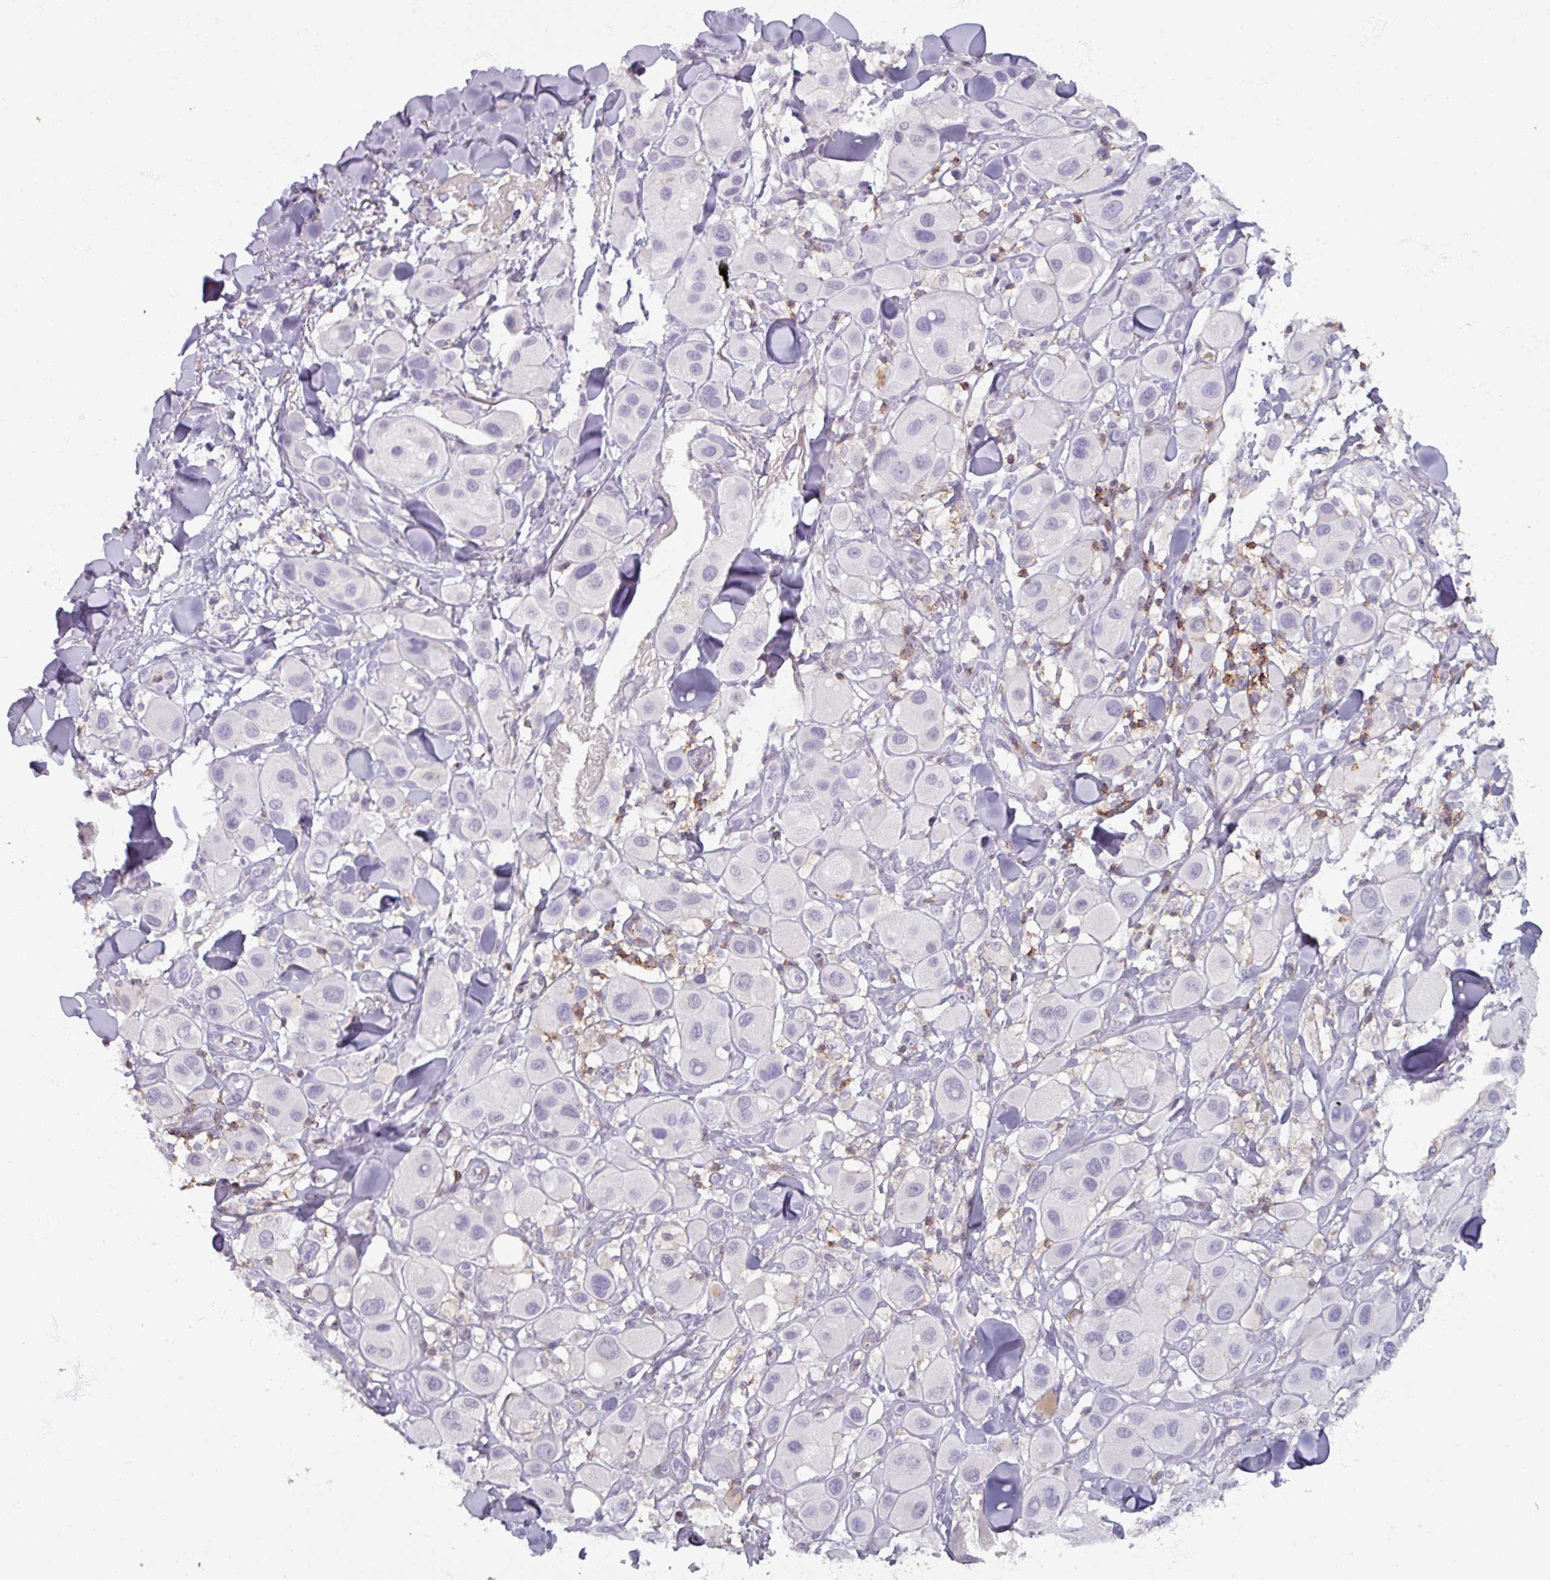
{"staining": {"intensity": "negative", "quantity": "none", "location": "none"}, "tissue": "melanoma", "cell_type": "Tumor cells", "image_type": "cancer", "snomed": [{"axis": "morphology", "description": "Malignant melanoma, Metastatic site"}, {"axis": "topography", "description": "Skin"}], "caption": "Immunohistochemistry of human malignant melanoma (metastatic site) exhibits no positivity in tumor cells. (Brightfield microscopy of DAB IHC at high magnification).", "gene": "PTPRC", "patient": {"sex": "male", "age": 41}}